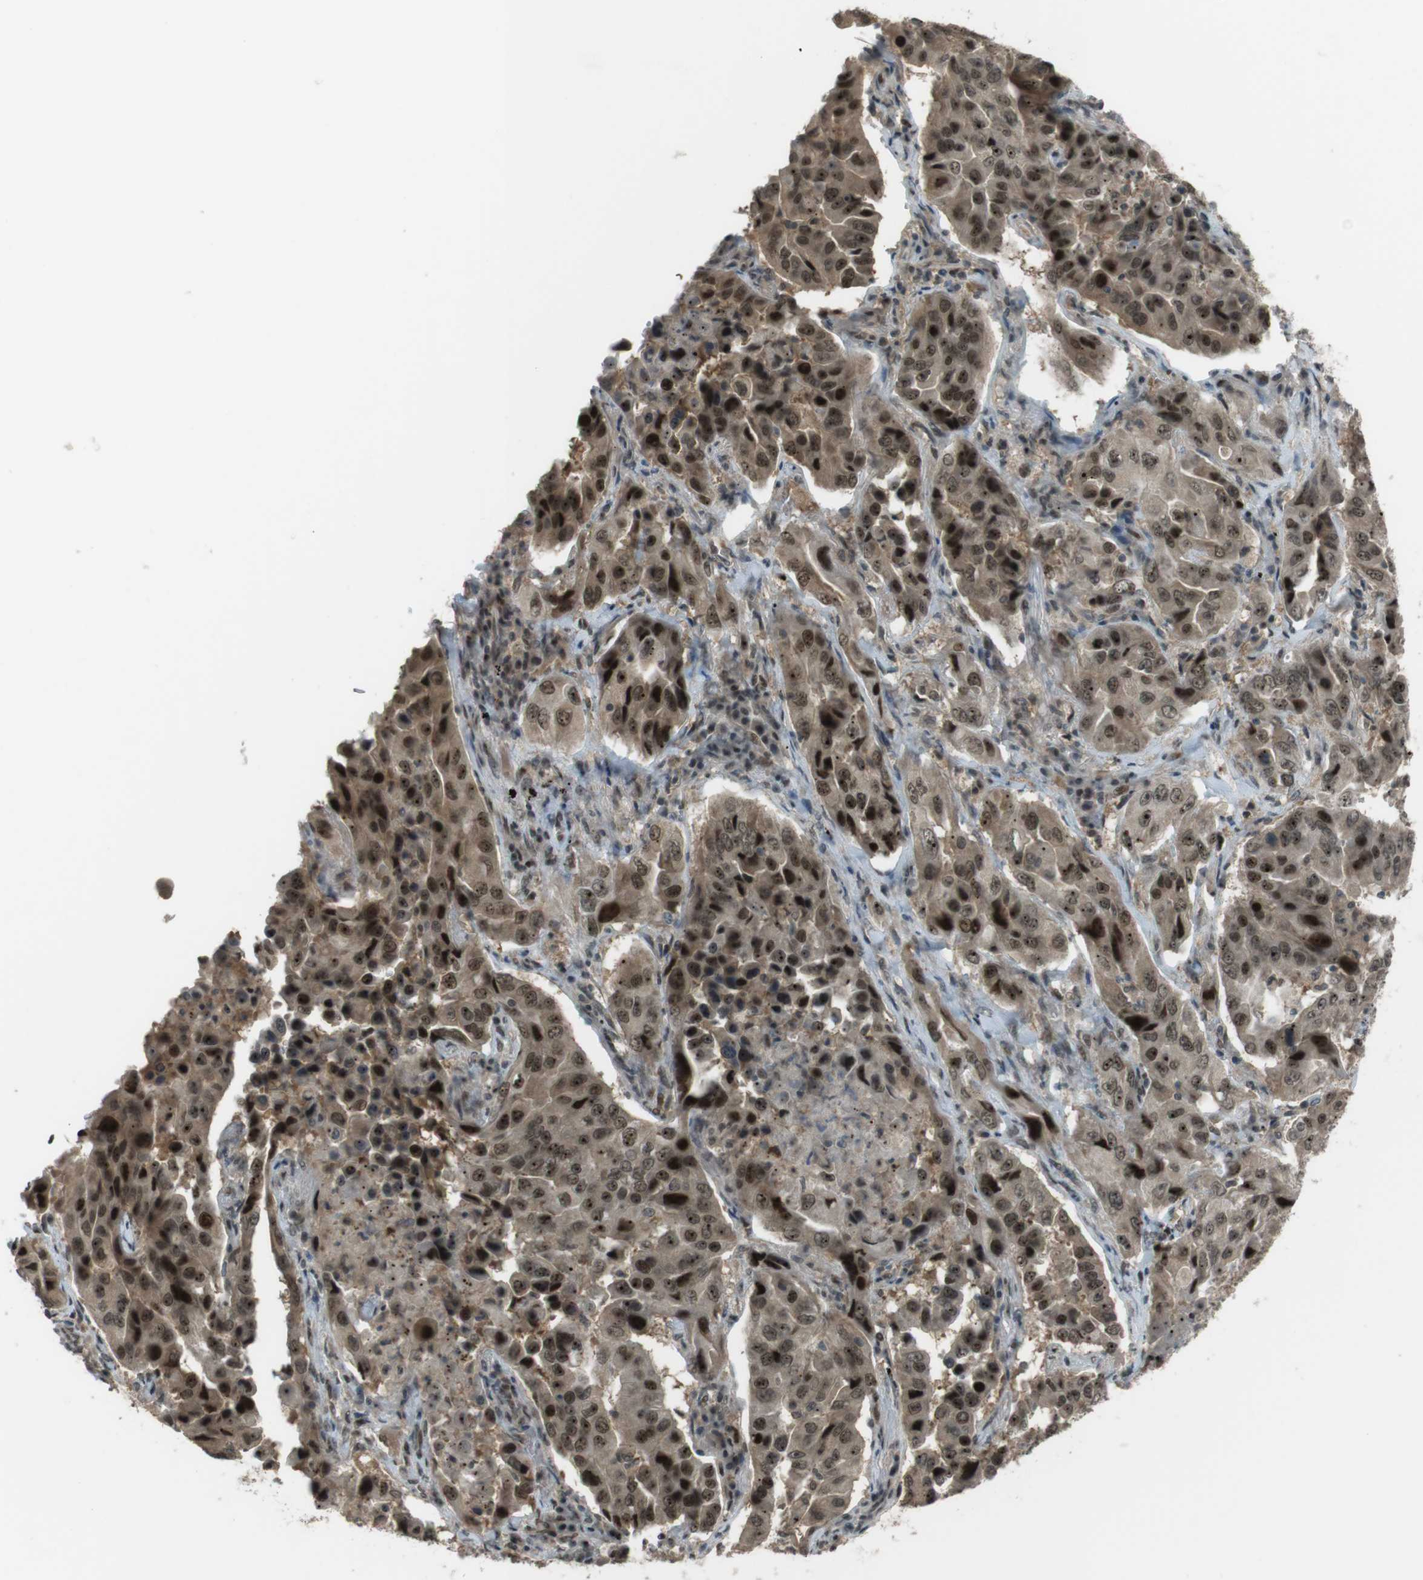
{"staining": {"intensity": "strong", "quantity": ">75%", "location": "cytoplasmic/membranous,nuclear"}, "tissue": "lung cancer", "cell_type": "Tumor cells", "image_type": "cancer", "snomed": [{"axis": "morphology", "description": "Adenocarcinoma, NOS"}, {"axis": "topography", "description": "Lung"}], "caption": "The photomicrograph demonstrates immunohistochemical staining of adenocarcinoma (lung). There is strong cytoplasmic/membranous and nuclear expression is seen in about >75% of tumor cells. (DAB (3,3'-diaminobenzidine) IHC with brightfield microscopy, high magnification).", "gene": "SLITRK5", "patient": {"sex": "female", "age": 65}}